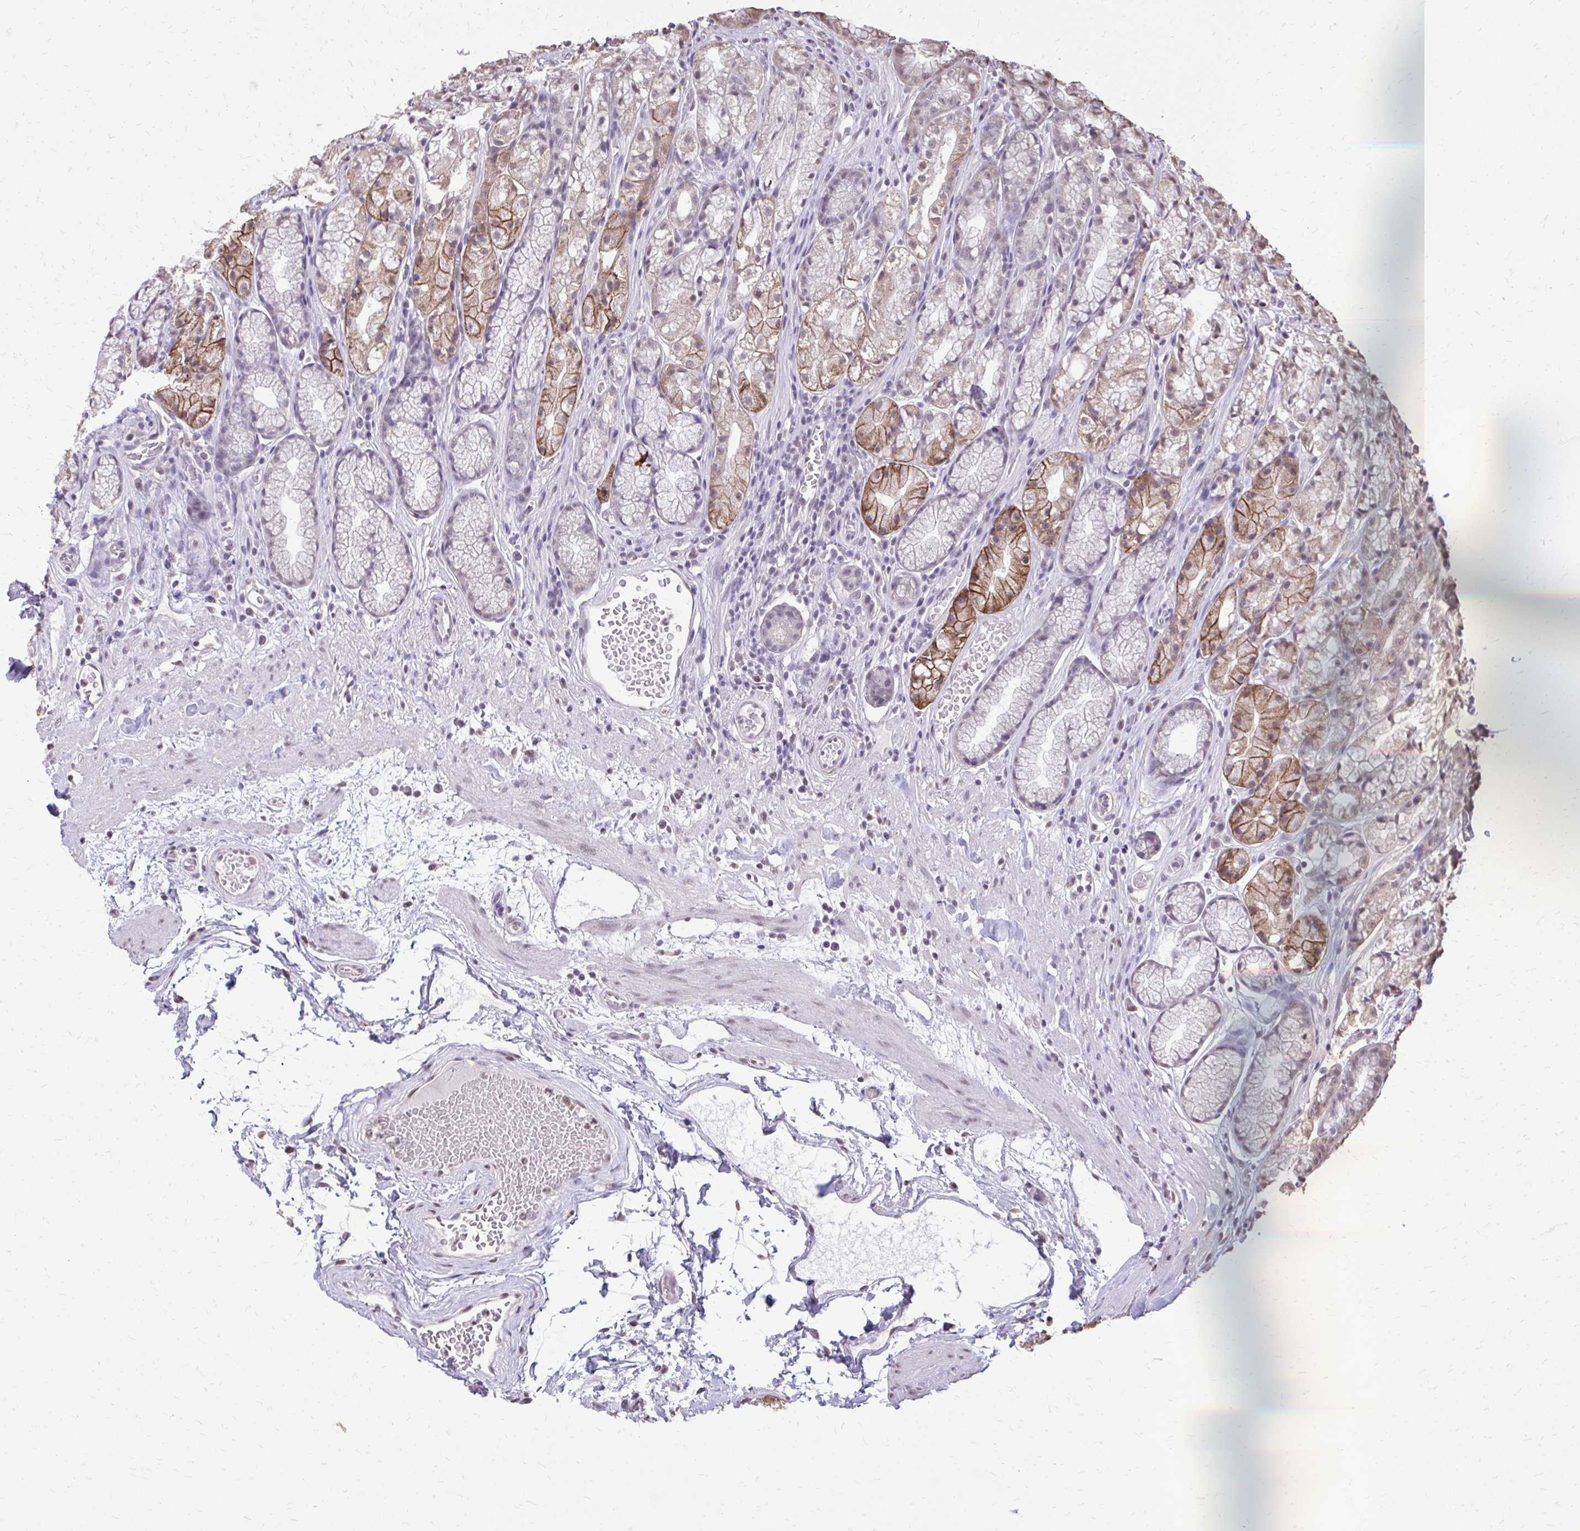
{"staining": {"intensity": "moderate", "quantity": "<25%", "location": "cytoplasmic/membranous"}, "tissue": "stomach", "cell_type": "Glandular cells", "image_type": "normal", "snomed": [{"axis": "morphology", "description": "Normal tissue, NOS"}, {"axis": "topography", "description": "Smooth muscle"}, {"axis": "topography", "description": "Stomach"}], "caption": "Human stomach stained for a protein (brown) displays moderate cytoplasmic/membranous positive positivity in about <25% of glandular cells.", "gene": "AKAP5", "patient": {"sex": "male", "age": 70}}